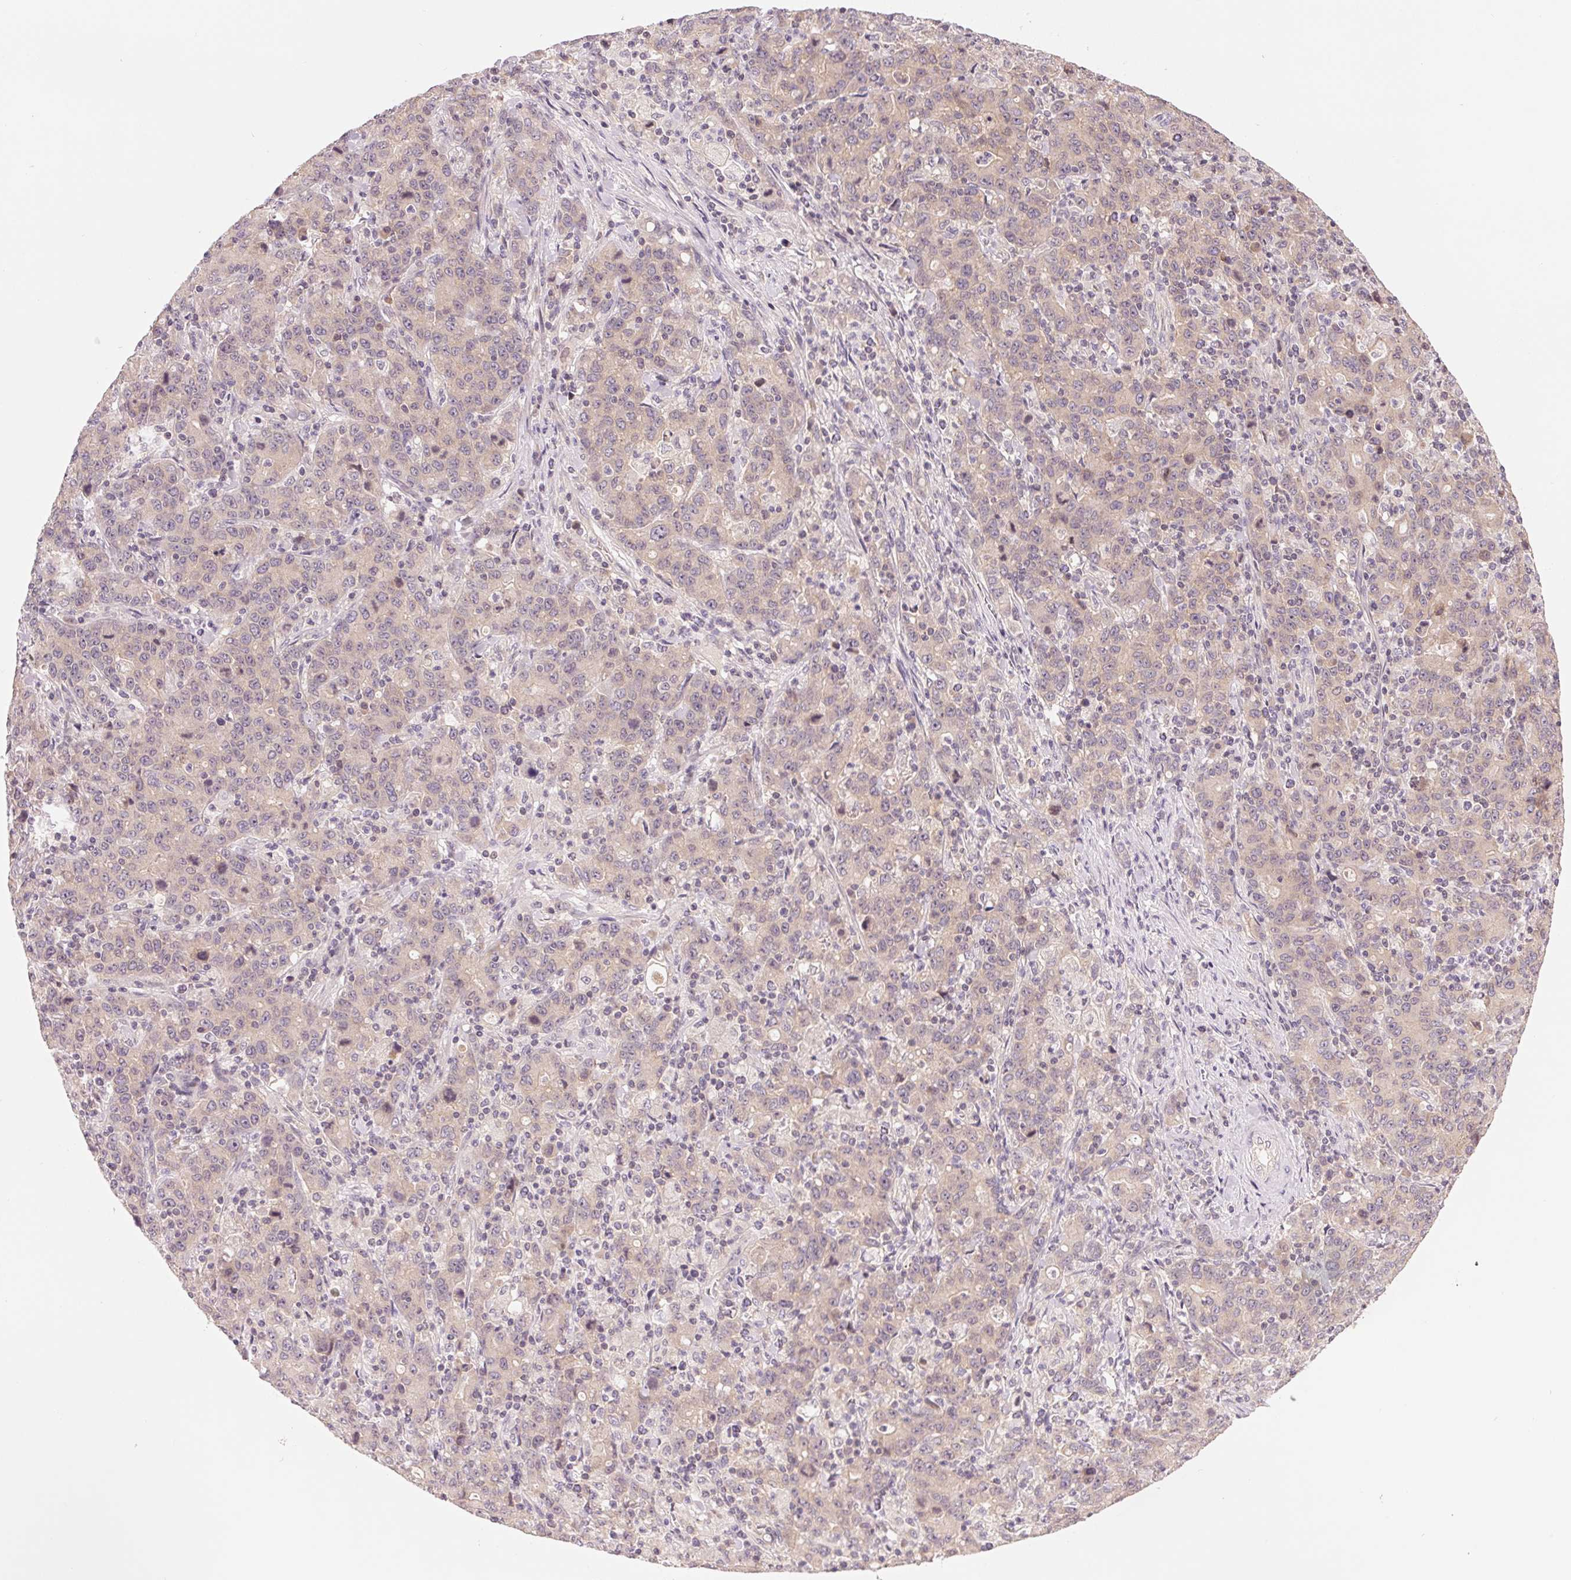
{"staining": {"intensity": "weak", "quantity": "25%-75%", "location": "cytoplasmic/membranous"}, "tissue": "stomach cancer", "cell_type": "Tumor cells", "image_type": "cancer", "snomed": [{"axis": "morphology", "description": "Adenocarcinoma, NOS"}, {"axis": "topography", "description": "Stomach, upper"}], "caption": "Stomach cancer (adenocarcinoma) was stained to show a protein in brown. There is low levels of weak cytoplasmic/membranous expression in approximately 25%-75% of tumor cells.", "gene": "BNIP5", "patient": {"sex": "male", "age": 69}}